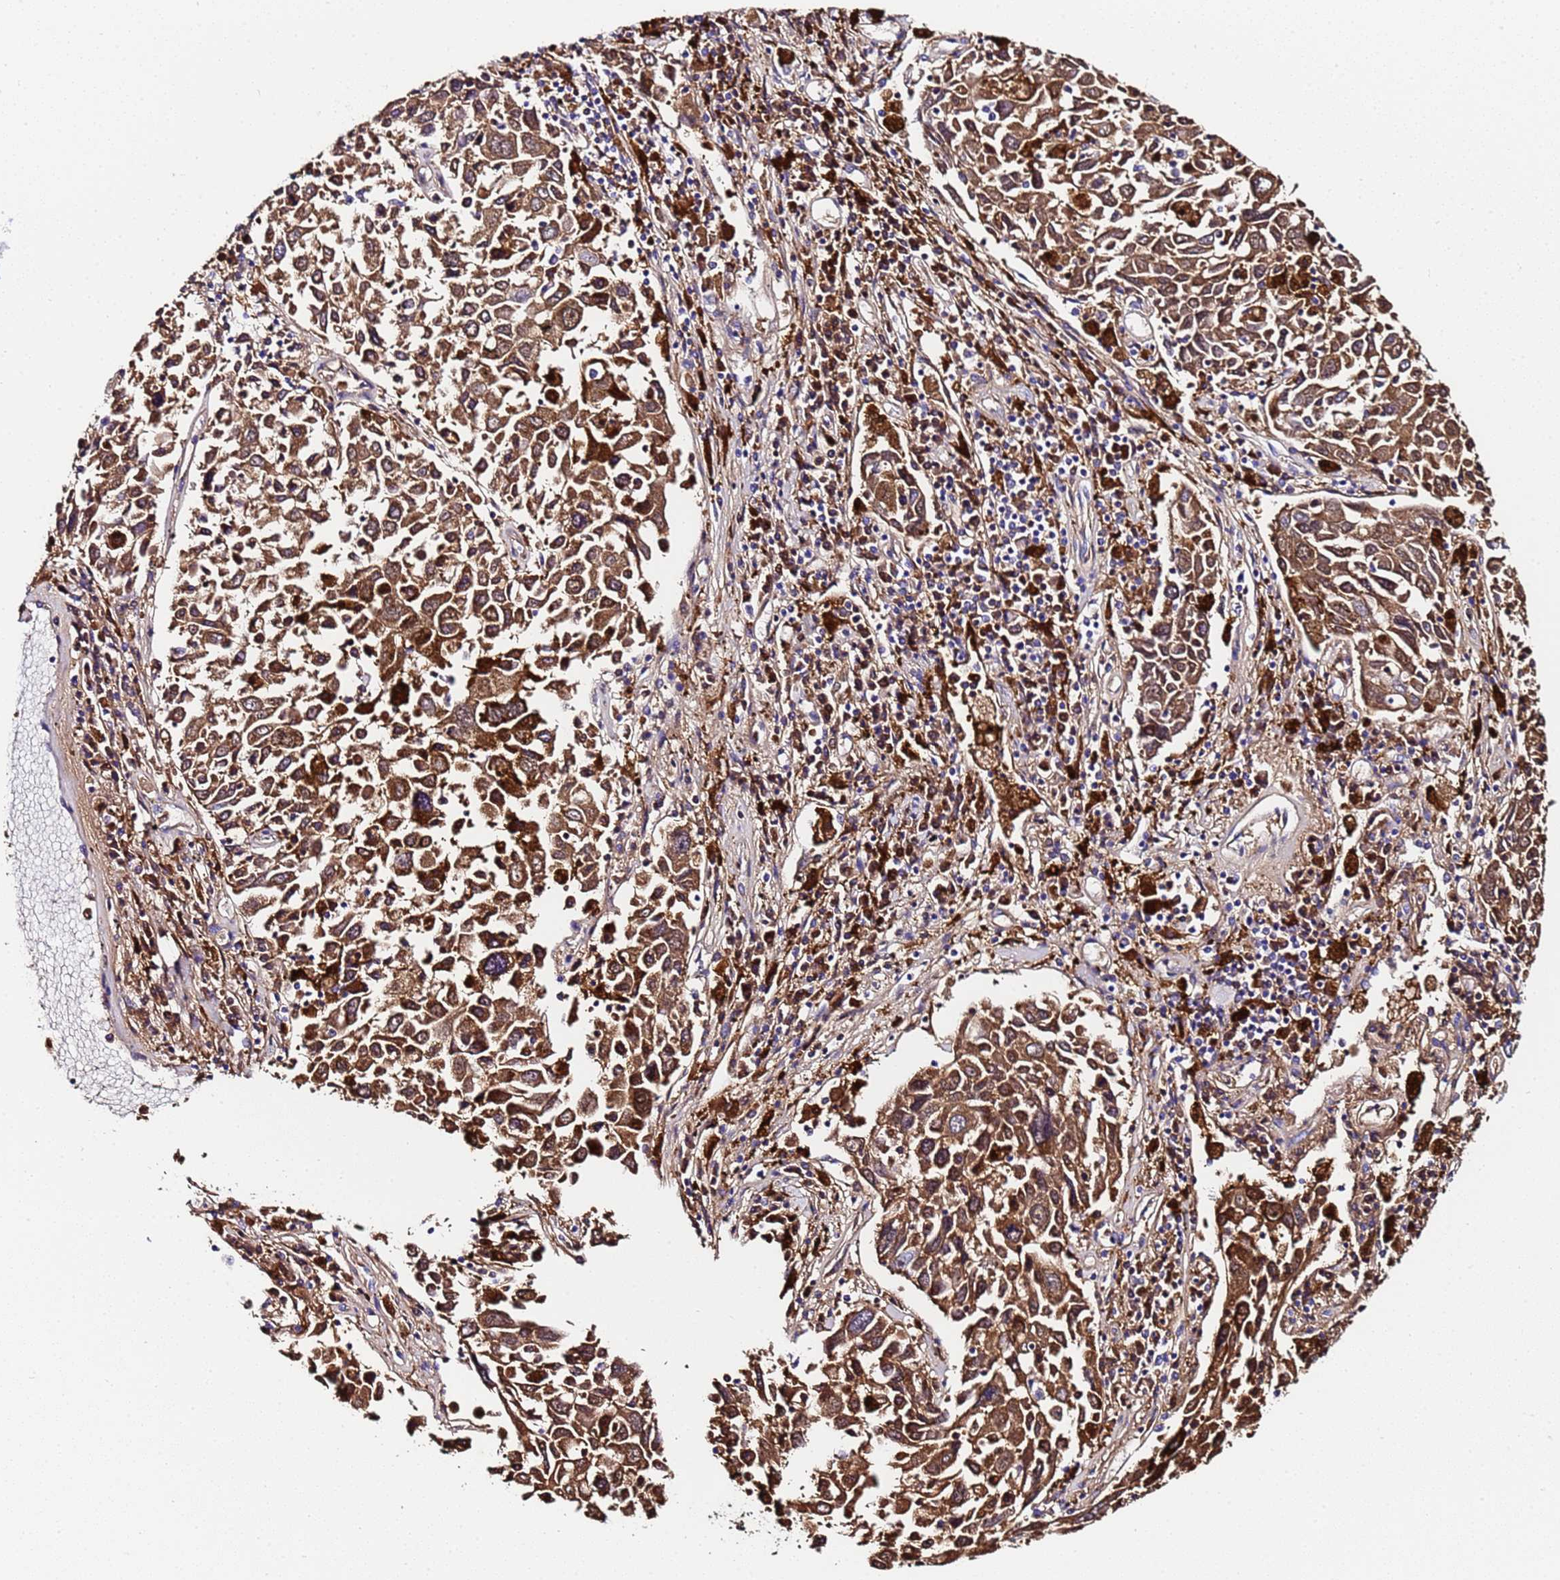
{"staining": {"intensity": "moderate", "quantity": ">75%", "location": "cytoplasmic/membranous"}, "tissue": "lung cancer", "cell_type": "Tumor cells", "image_type": "cancer", "snomed": [{"axis": "morphology", "description": "Squamous cell carcinoma, NOS"}, {"axis": "topography", "description": "Lung"}], "caption": "Lung cancer tissue reveals moderate cytoplasmic/membranous expression in approximately >75% of tumor cells The staining was performed using DAB (3,3'-diaminobenzidine), with brown indicating positive protein expression. Nuclei are stained blue with hematoxylin.", "gene": "FTL", "patient": {"sex": "male", "age": 65}}